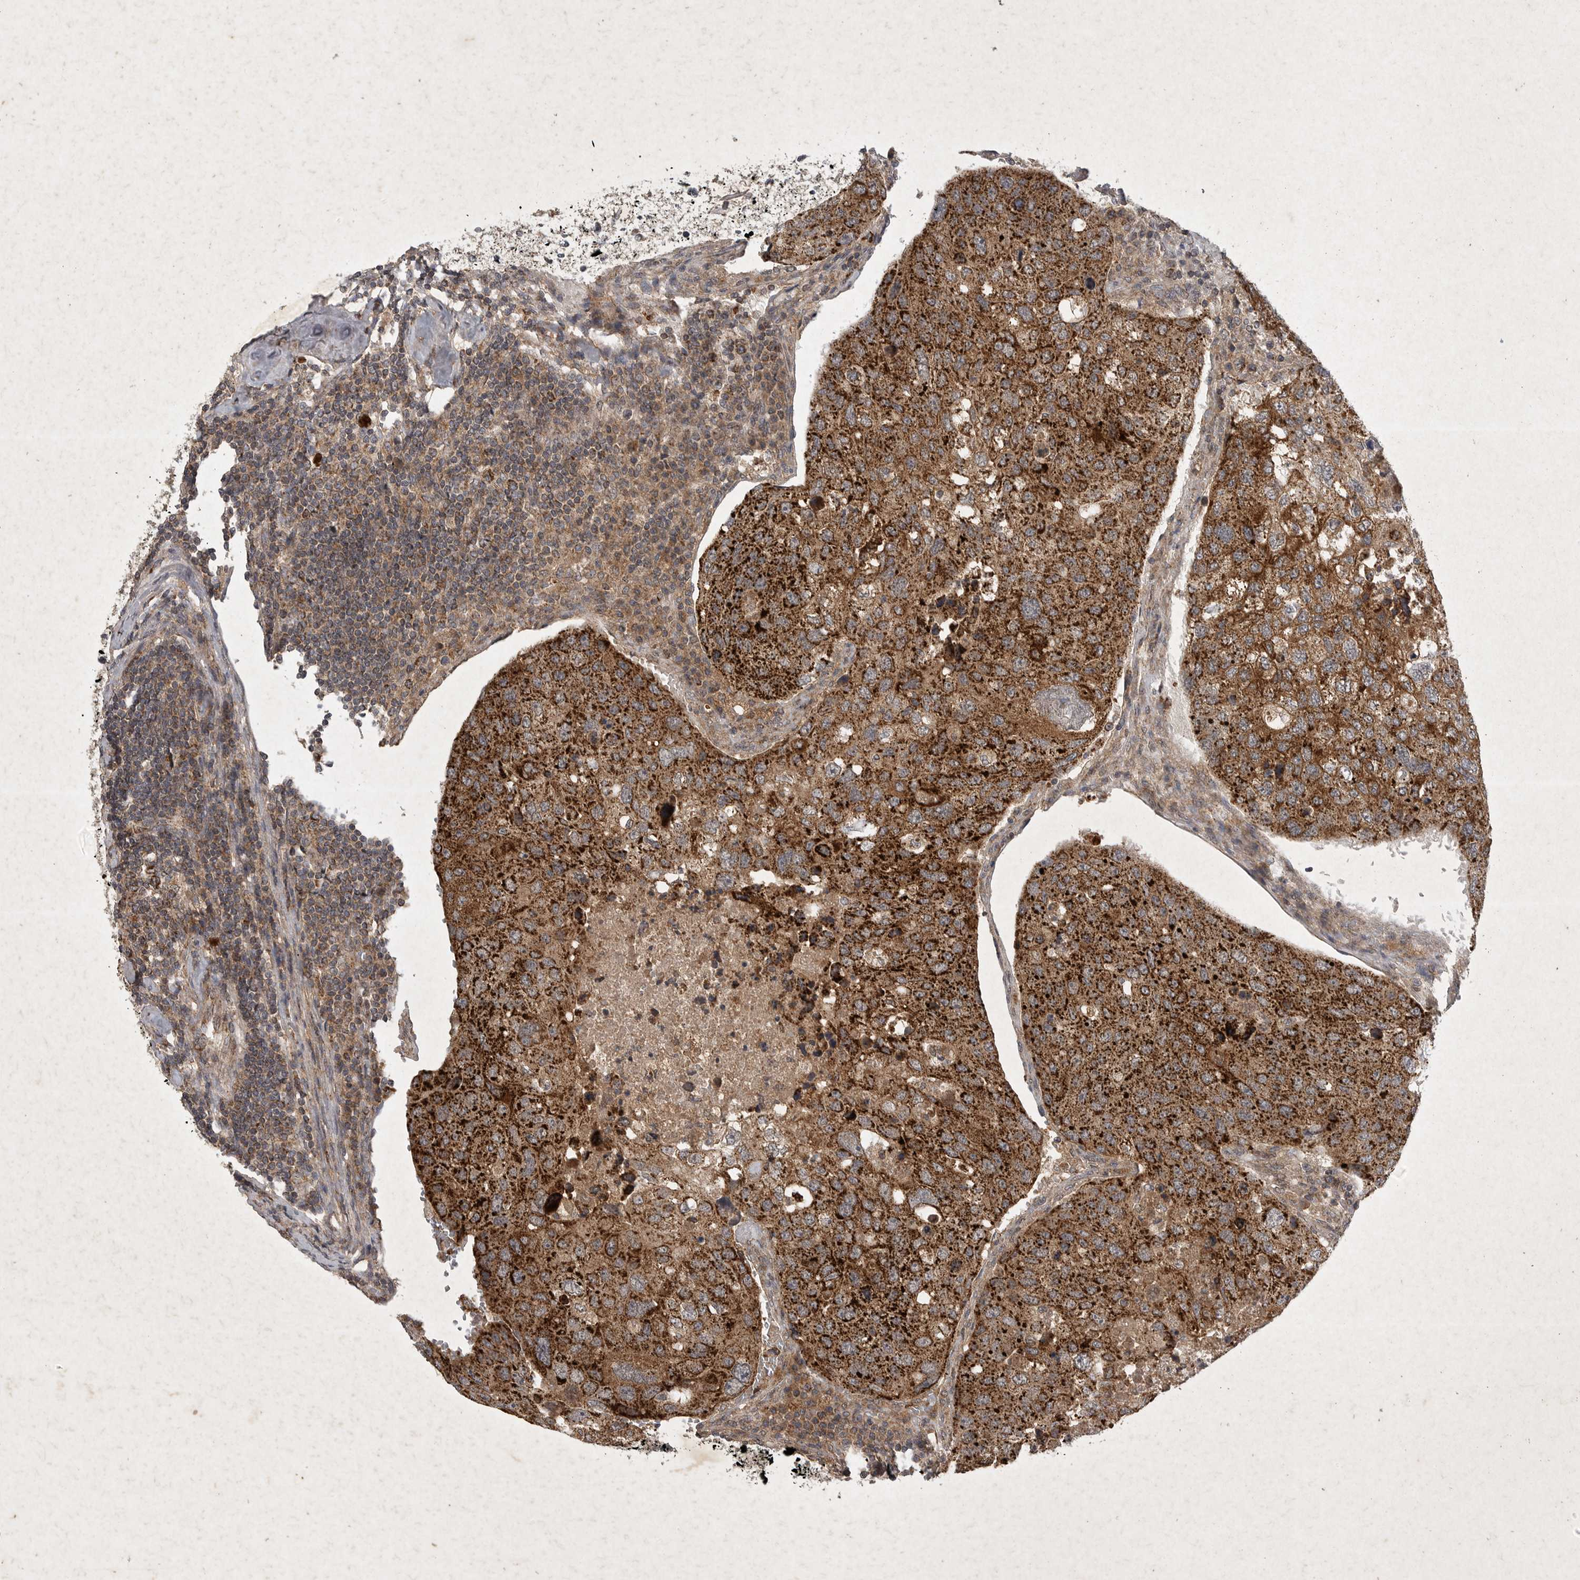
{"staining": {"intensity": "strong", "quantity": ">75%", "location": "cytoplasmic/membranous"}, "tissue": "urothelial cancer", "cell_type": "Tumor cells", "image_type": "cancer", "snomed": [{"axis": "morphology", "description": "Urothelial carcinoma, High grade"}, {"axis": "topography", "description": "Lymph node"}, {"axis": "topography", "description": "Urinary bladder"}], "caption": "Tumor cells demonstrate strong cytoplasmic/membranous staining in approximately >75% of cells in urothelial cancer. (IHC, brightfield microscopy, high magnification).", "gene": "DDR1", "patient": {"sex": "male", "age": 51}}